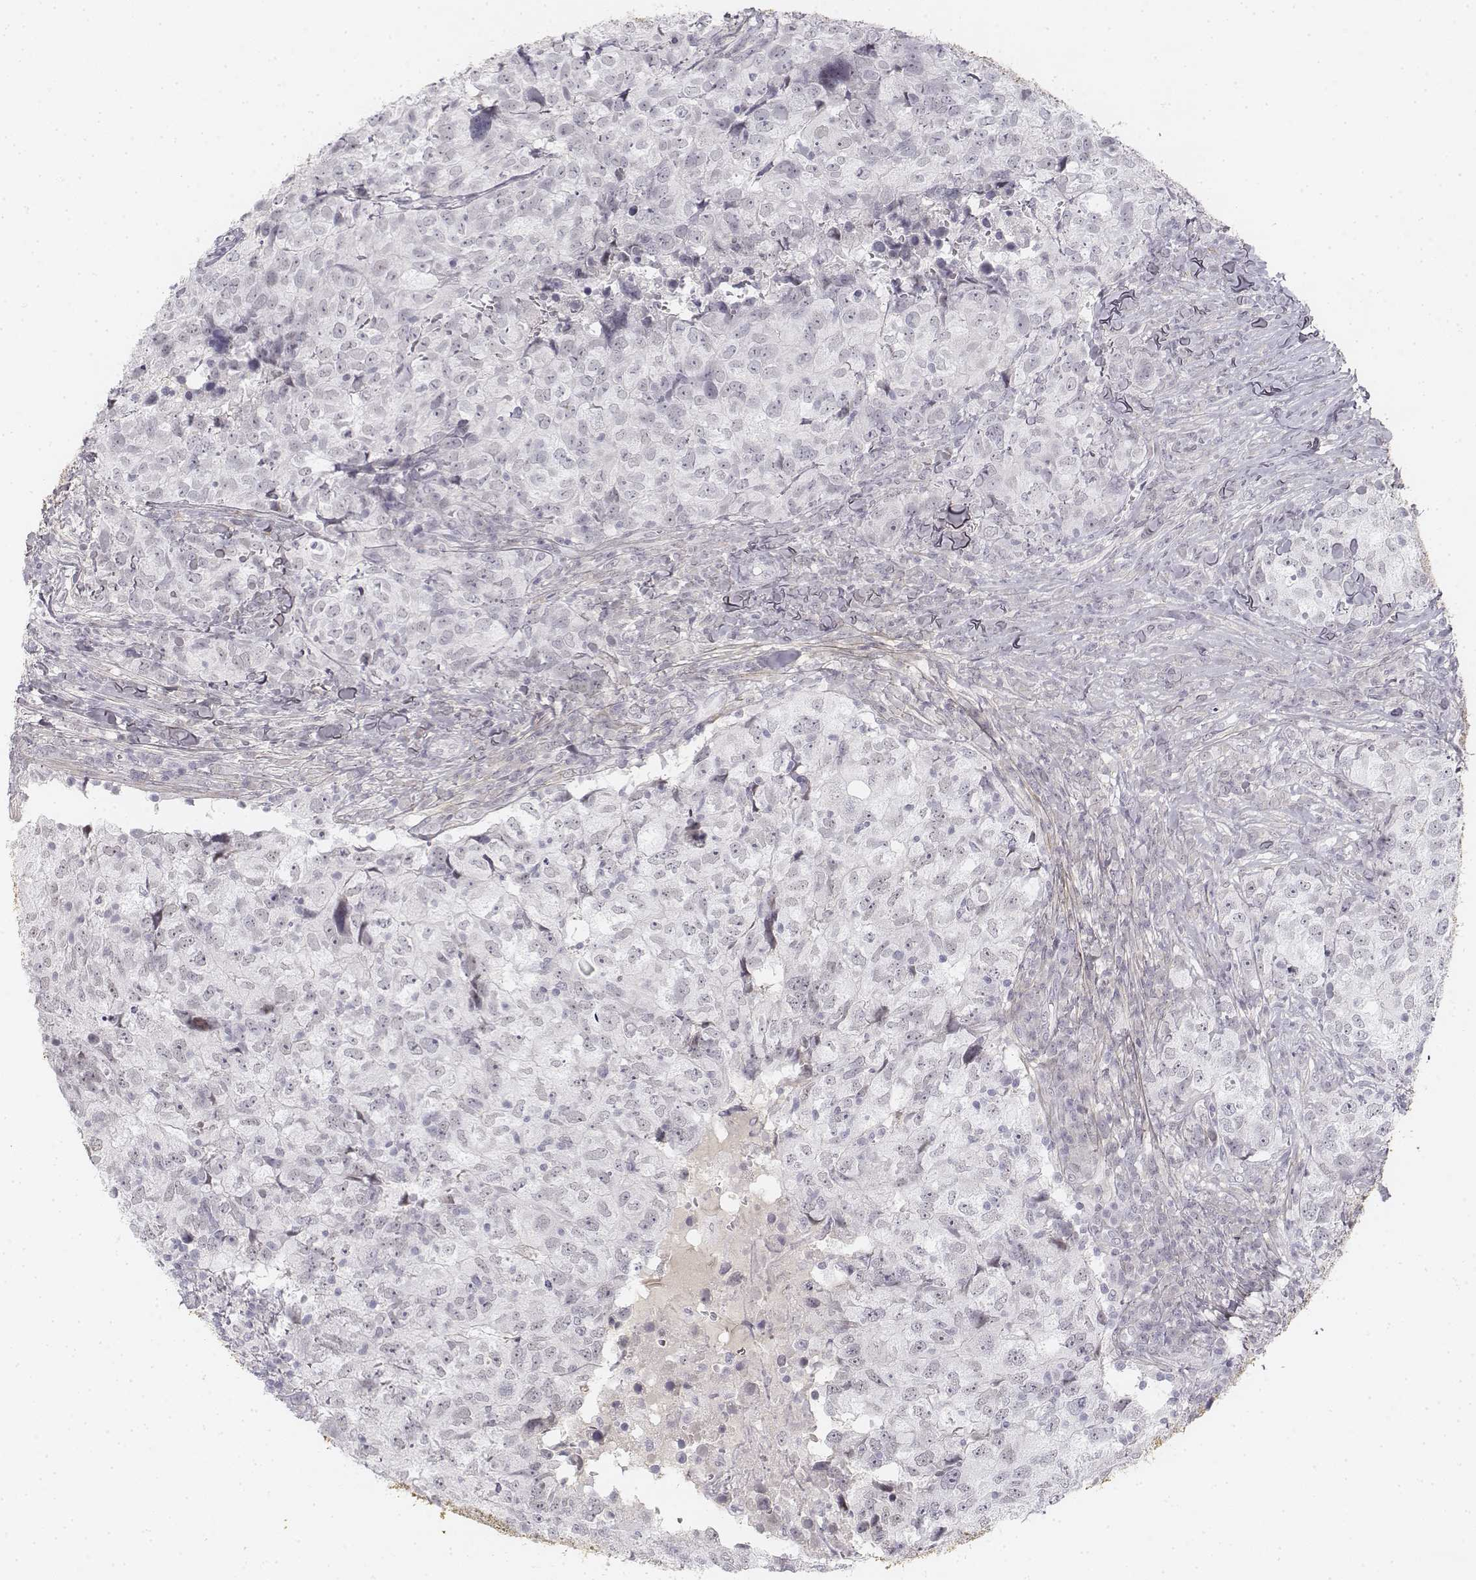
{"staining": {"intensity": "negative", "quantity": "none", "location": "none"}, "tissue": "breast cancer", "cell_type": "Tumor cells", "image_type": "cancer", "snomed": [{"axis": "morphology", "description": "Duct carcinoma"}, {"axis": "topography", "description": "Breast"}], "caption": "IHC photomicrograph of human breast invasive ductal carcinoma stained for a protein (brown), which displays no staining in tumor cells. (DAB immunohistochemistry (IHC) with hematoxylin counter stain).", "gene": "KRT84", "patient": {"sex": "female", "age": 30}}